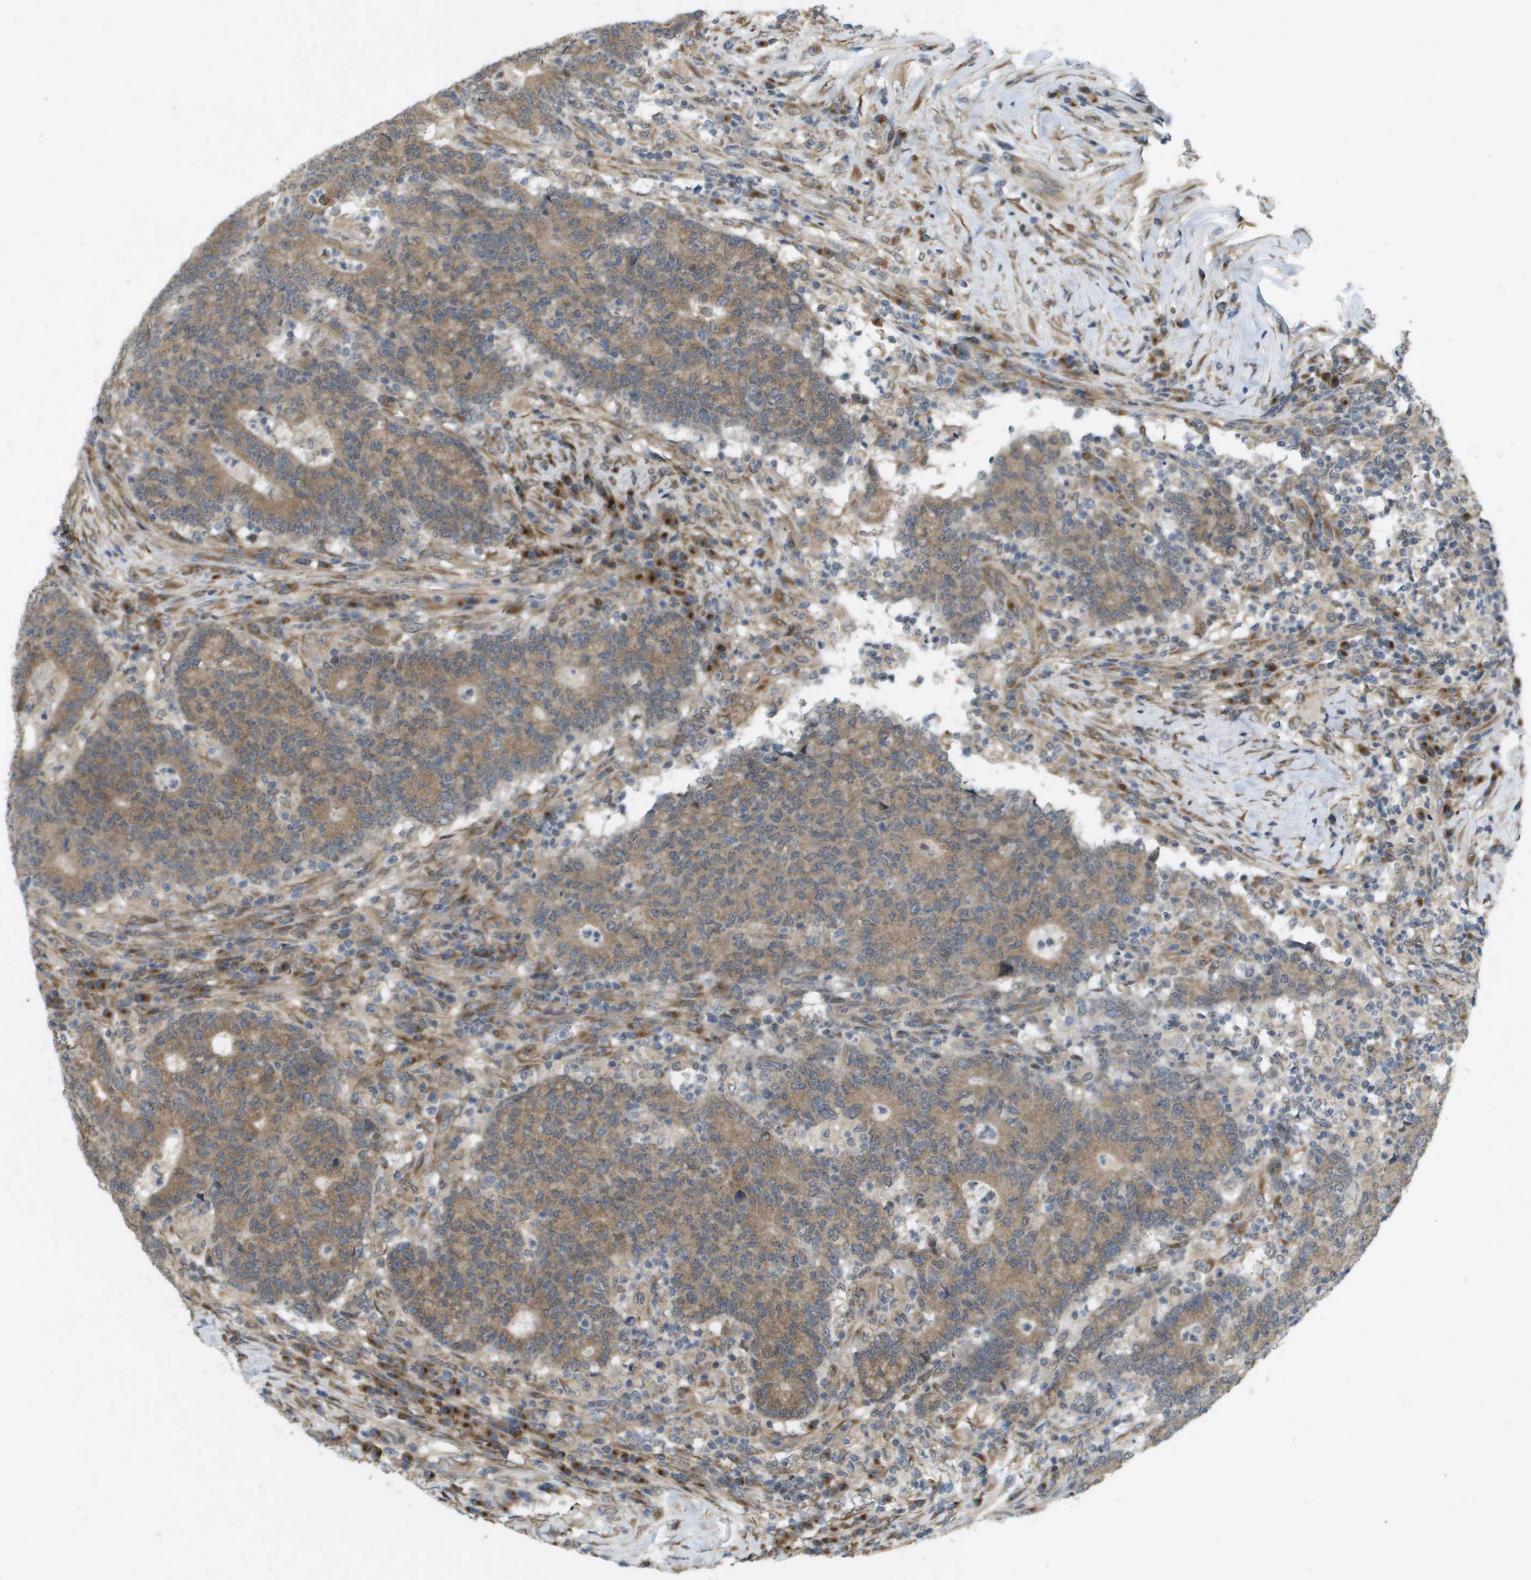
{"staining": {"intensity": "weak", "quantity": "25%-75%", "location": "cytoplasmic/membranous"}, "tissue": "colorectal cancer", "cell_type": "Tumor cells", "image_type": "cancer", "snomed": [{"axis": "morphology", "description": "Normal tissue, NOS"}, {"axis": "morphology", "description": "Adenocarcinoma, NOS"}, {"axis": "topography", "description": "Colon"}], "caption": "This micrograph reveals immunohistochemistry staining of human colorectal cancer, with low weak cytoplasmic/membranous positivity in approximately 25%-75% of tumor cells.", "gene": "IFNLR1", "patient": {"sex": "female", "age": 75}}